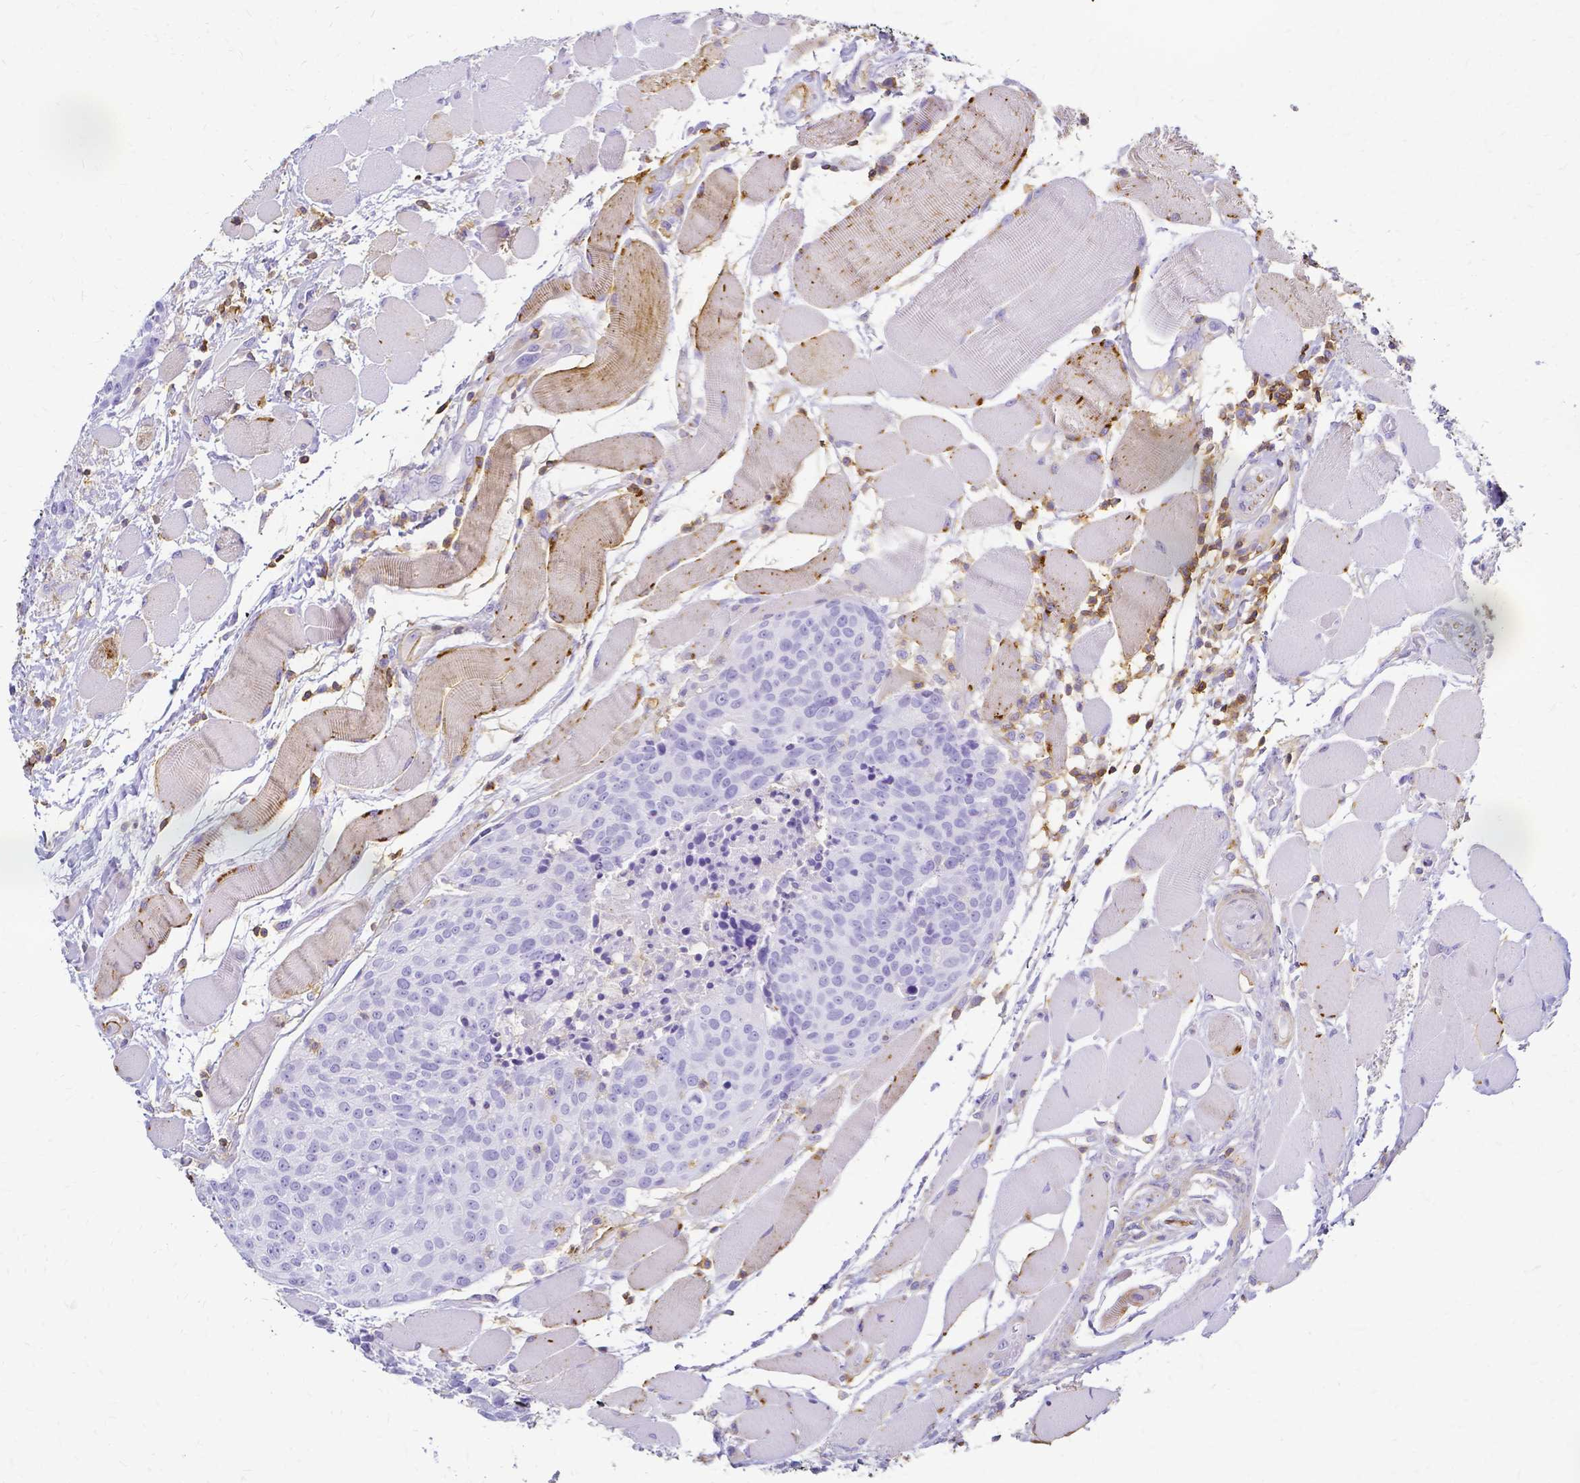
{"staining": {"intensity": "negative", "quantity": "none", "location": "none"}, "tissue": "head and neck cancer", "cell_type": "Tumor cells", "image_type": "cancer", "snomed": [{"axis": "morphology", "description": "Squamous cell carcinoma, NOS"}, {"axis": "topography", "description": "Oral tissue"}, {"axis": "topography", "description": "Head-Neck"}], "caption": "High power microscopy micrograph of an IHC photomicrograph of head and neck cancer (squamous cell carcinoma), revealing no significant positivity in tumor cells.", "gene": "HSPA12A", "patient": {"sex": "male", "age": 64}}